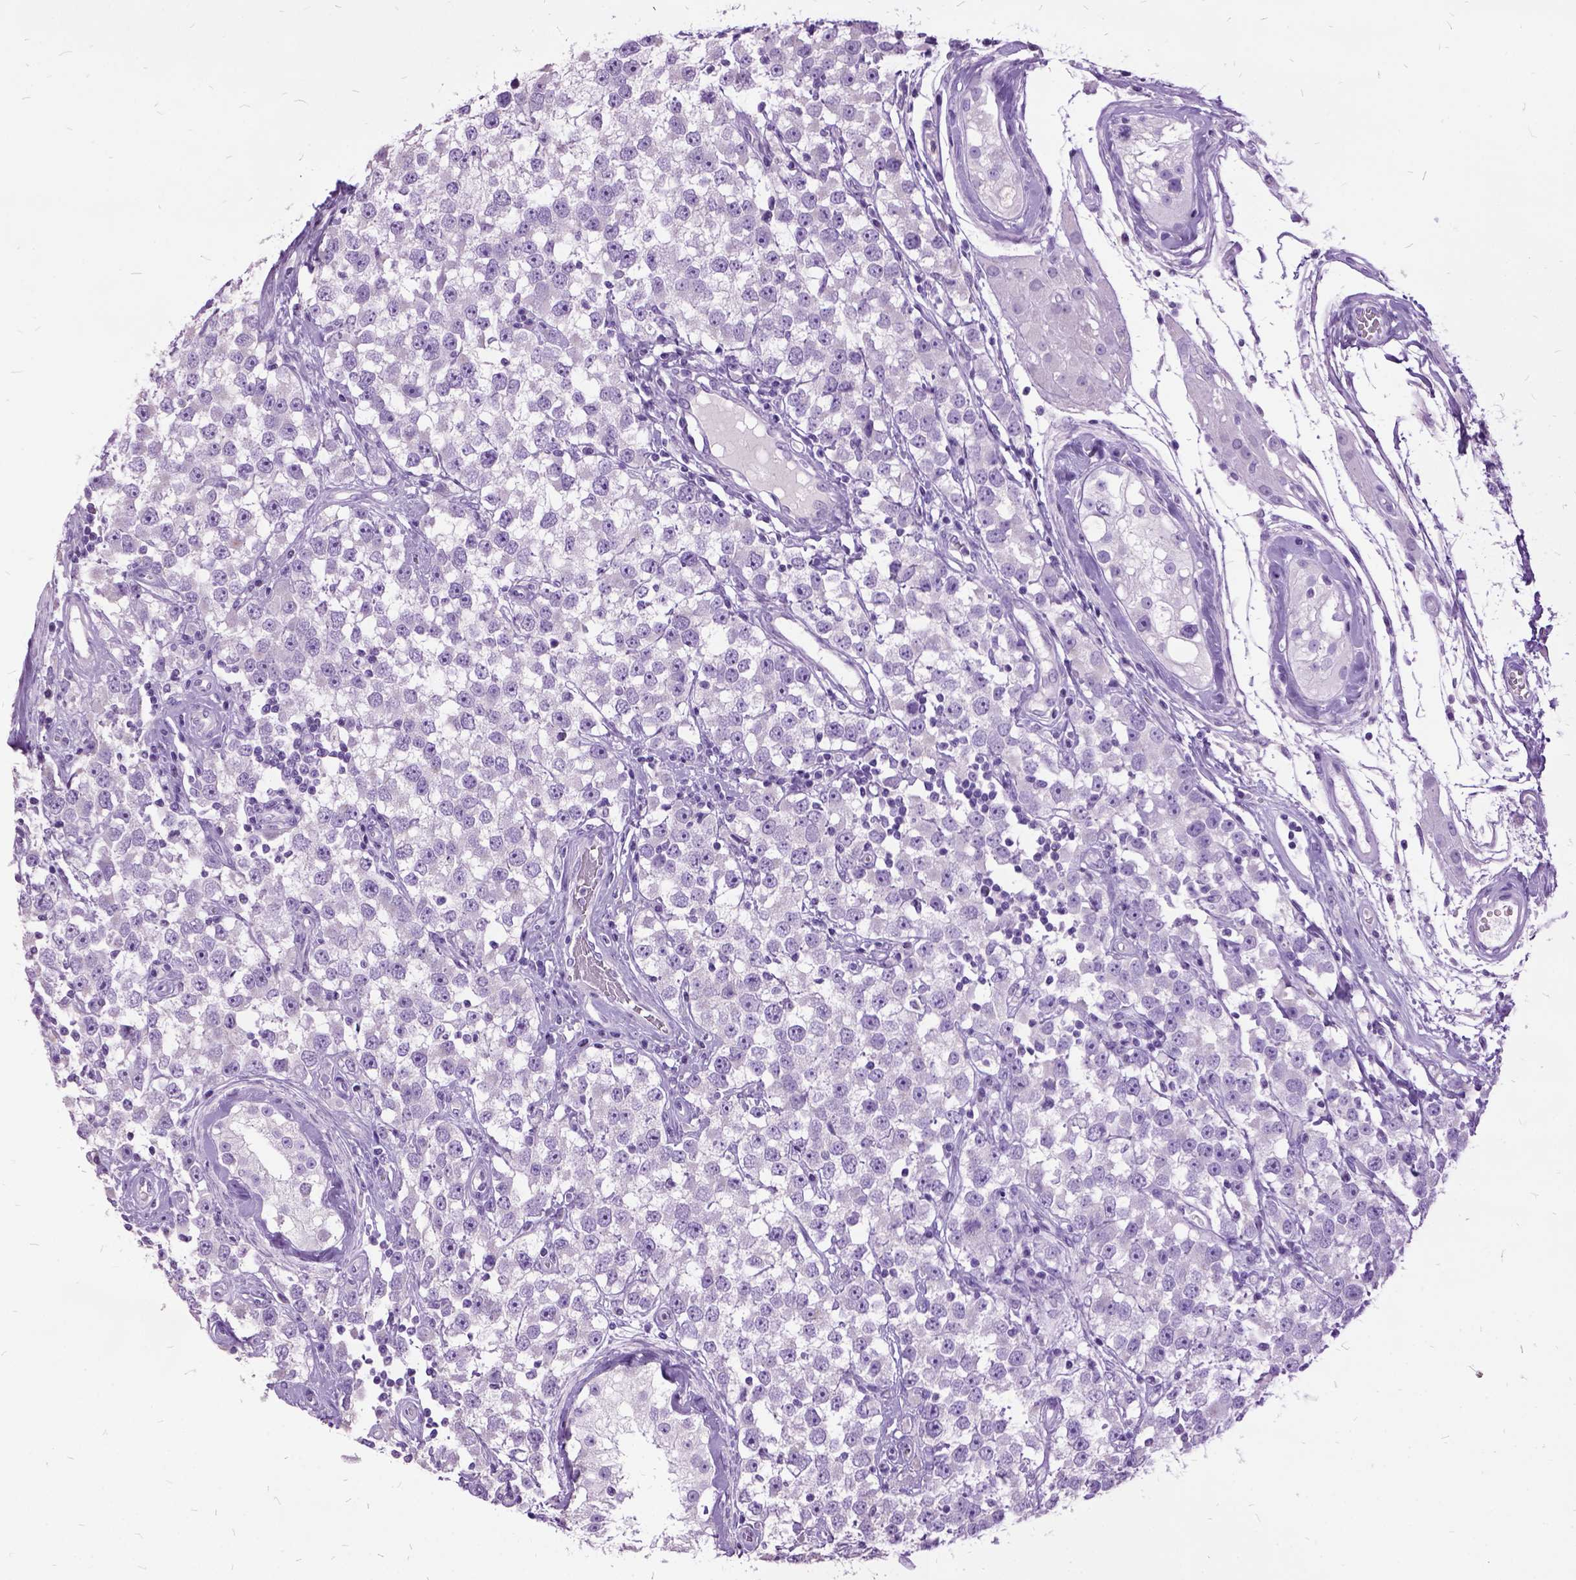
{"staining": {"intensity": "negative", "quantity": "none", "location": "none"}, "tissue": "testis cancer", "cell_type": "Tumor cells", "image_type": "cancer", "snomed": [{"axis": "morphology", "description": "Seminoma, NOS"}, {"axis": "topography", "description": "Testis"}], "caption": "This is an immunohistochemistry (IHC) micrograph of human testis seminoma. There is no expression in tumor cells.", "gene": "MME", "patient": {"sex": "male", "age": 34}}